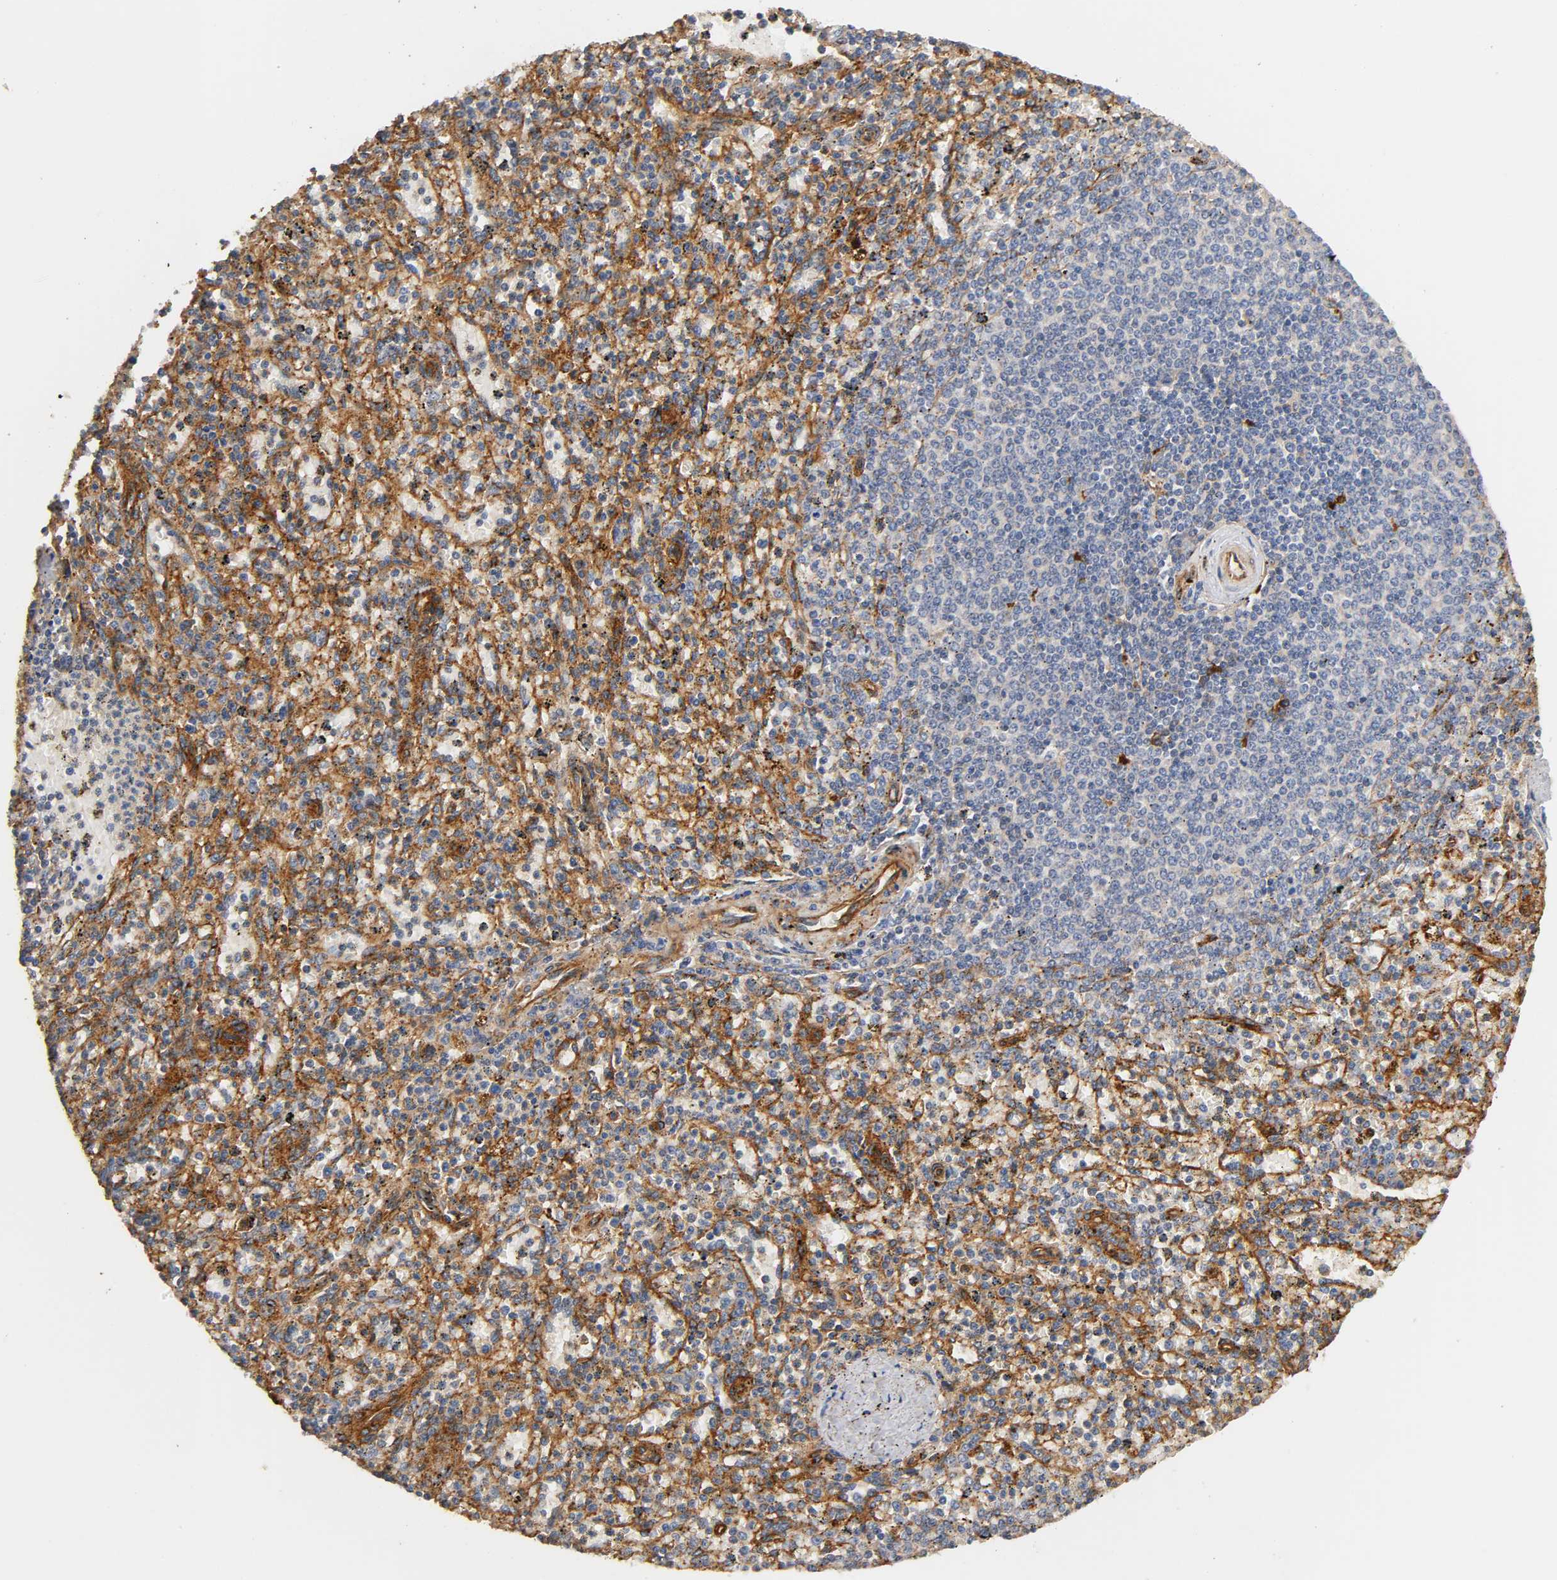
{"staining": {"intensity": "weak", "quantity": "25%-75%", "location": "cytoplasmic/membranous"}, "tissue": "spleen", "cell_type": "Cells in red pulp", "image_type": "normal", "snomed": [{"axis": "morphology", "description": "Normal tissue, NOS"}, {"axis": "topography", "description": "Spleen"}], "caption": "Cells in red pulp display low levels of weak cytoplasmic/membranous staining in about 25%-75% of cells in normal human spleen.", "gene": "IFITM2", "patient": {"sex": "male", "age": 72}}